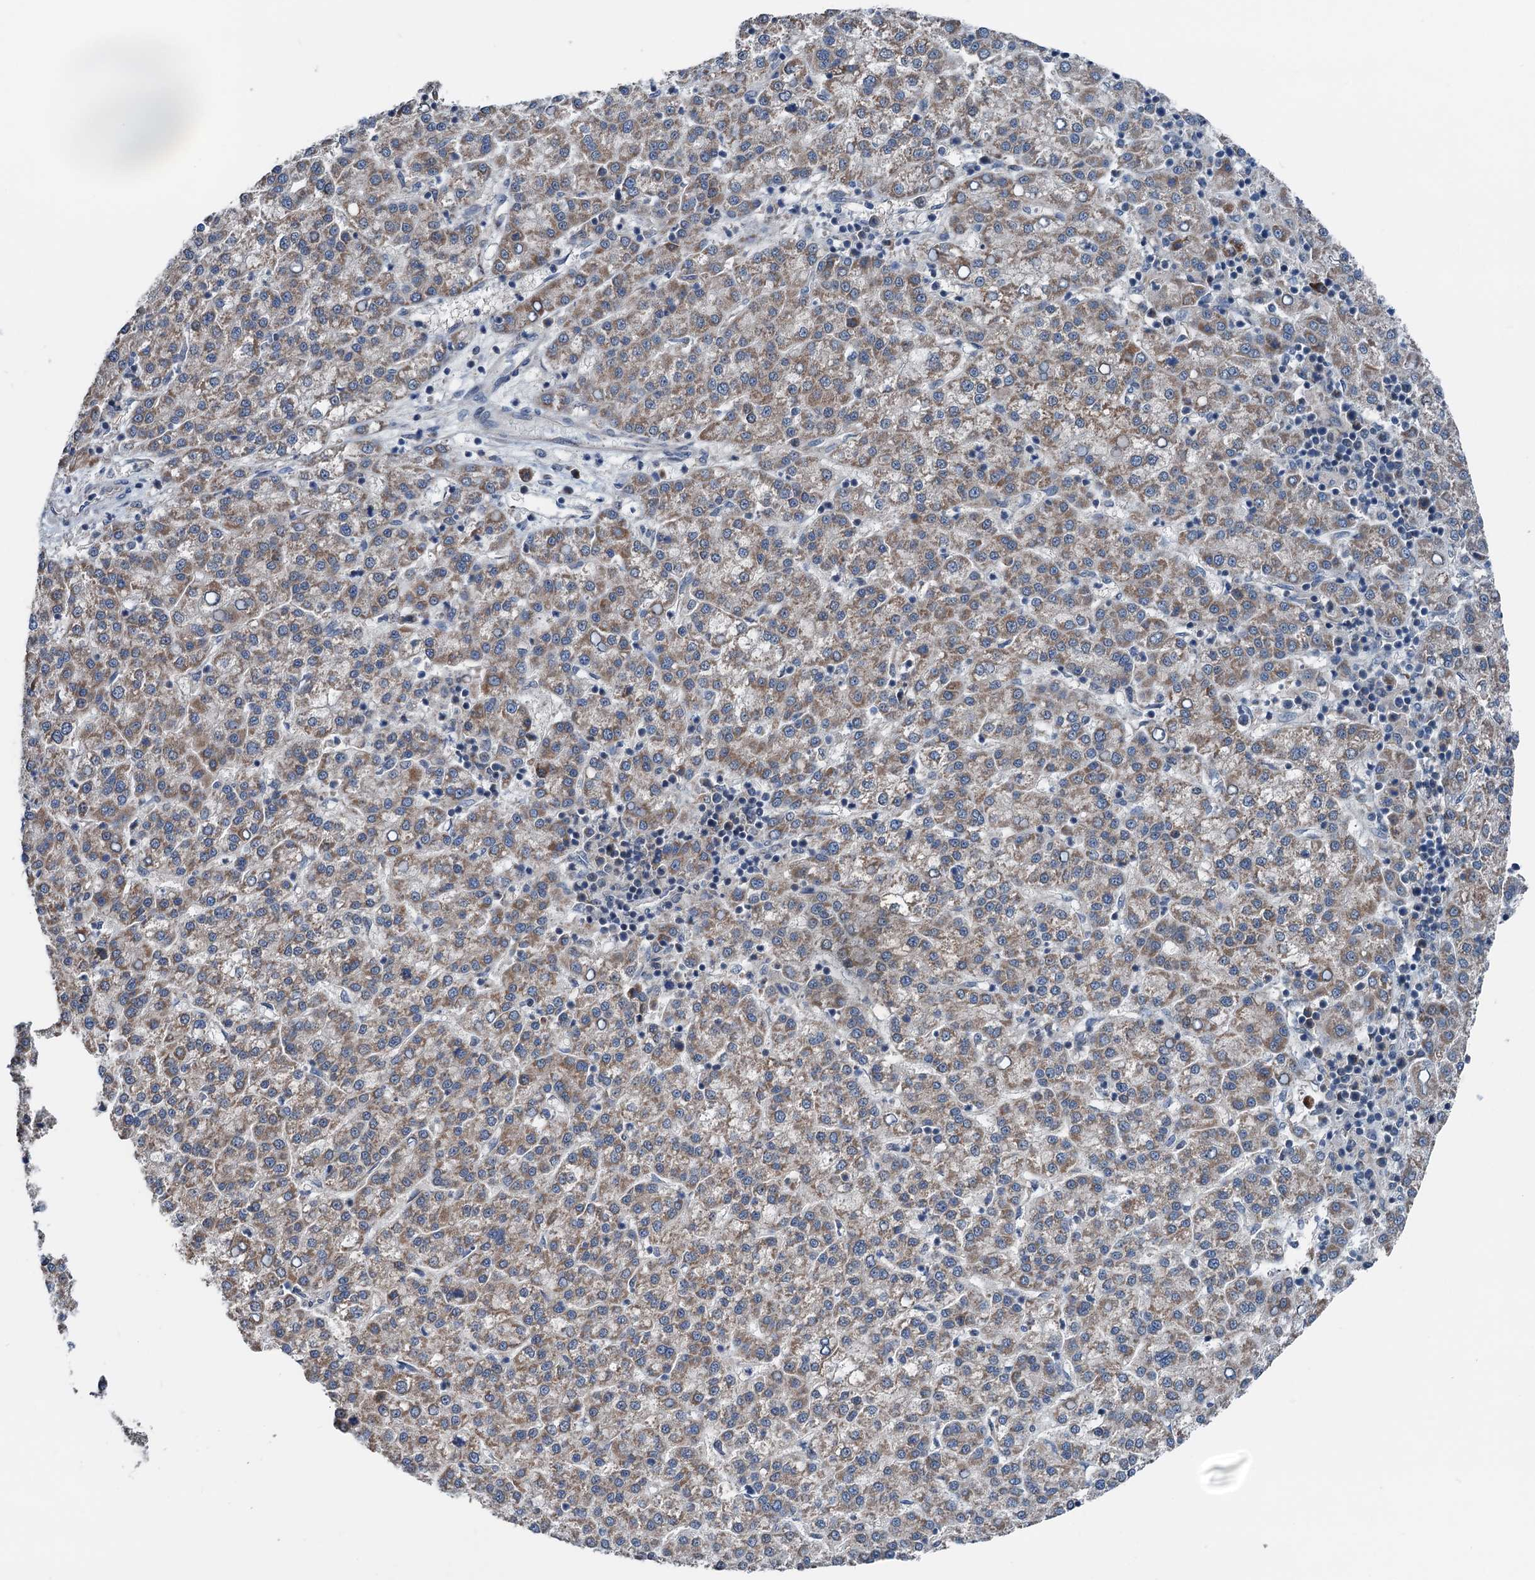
{"staining": {"intensity": "moderate", "quantity": ">75%", "location": "cytoplasmic/membranous"}, "tissue": "liver cancer", "cell_type": "Tumor cells", "image_type": "cancer", "snomed": [{"axis": "morphology", "description": "Carcinoma, Hepatocellular, NOS"}, {"axis": "topography", "description": "Liver"}], "caption": "Immunohistochemistry (IHC) image of neoplastic tissue: human hepatocellular carcinoma (liver) stained using IHC demonstrates medium levels of moderate protein expression localized specifically in the cytoplasmic/membranous of tumor cells, appearing as a cytoplasmic/membranous brown color.", "gene": "ELAC1", "patient": {"sex": "female", "age": 58}}